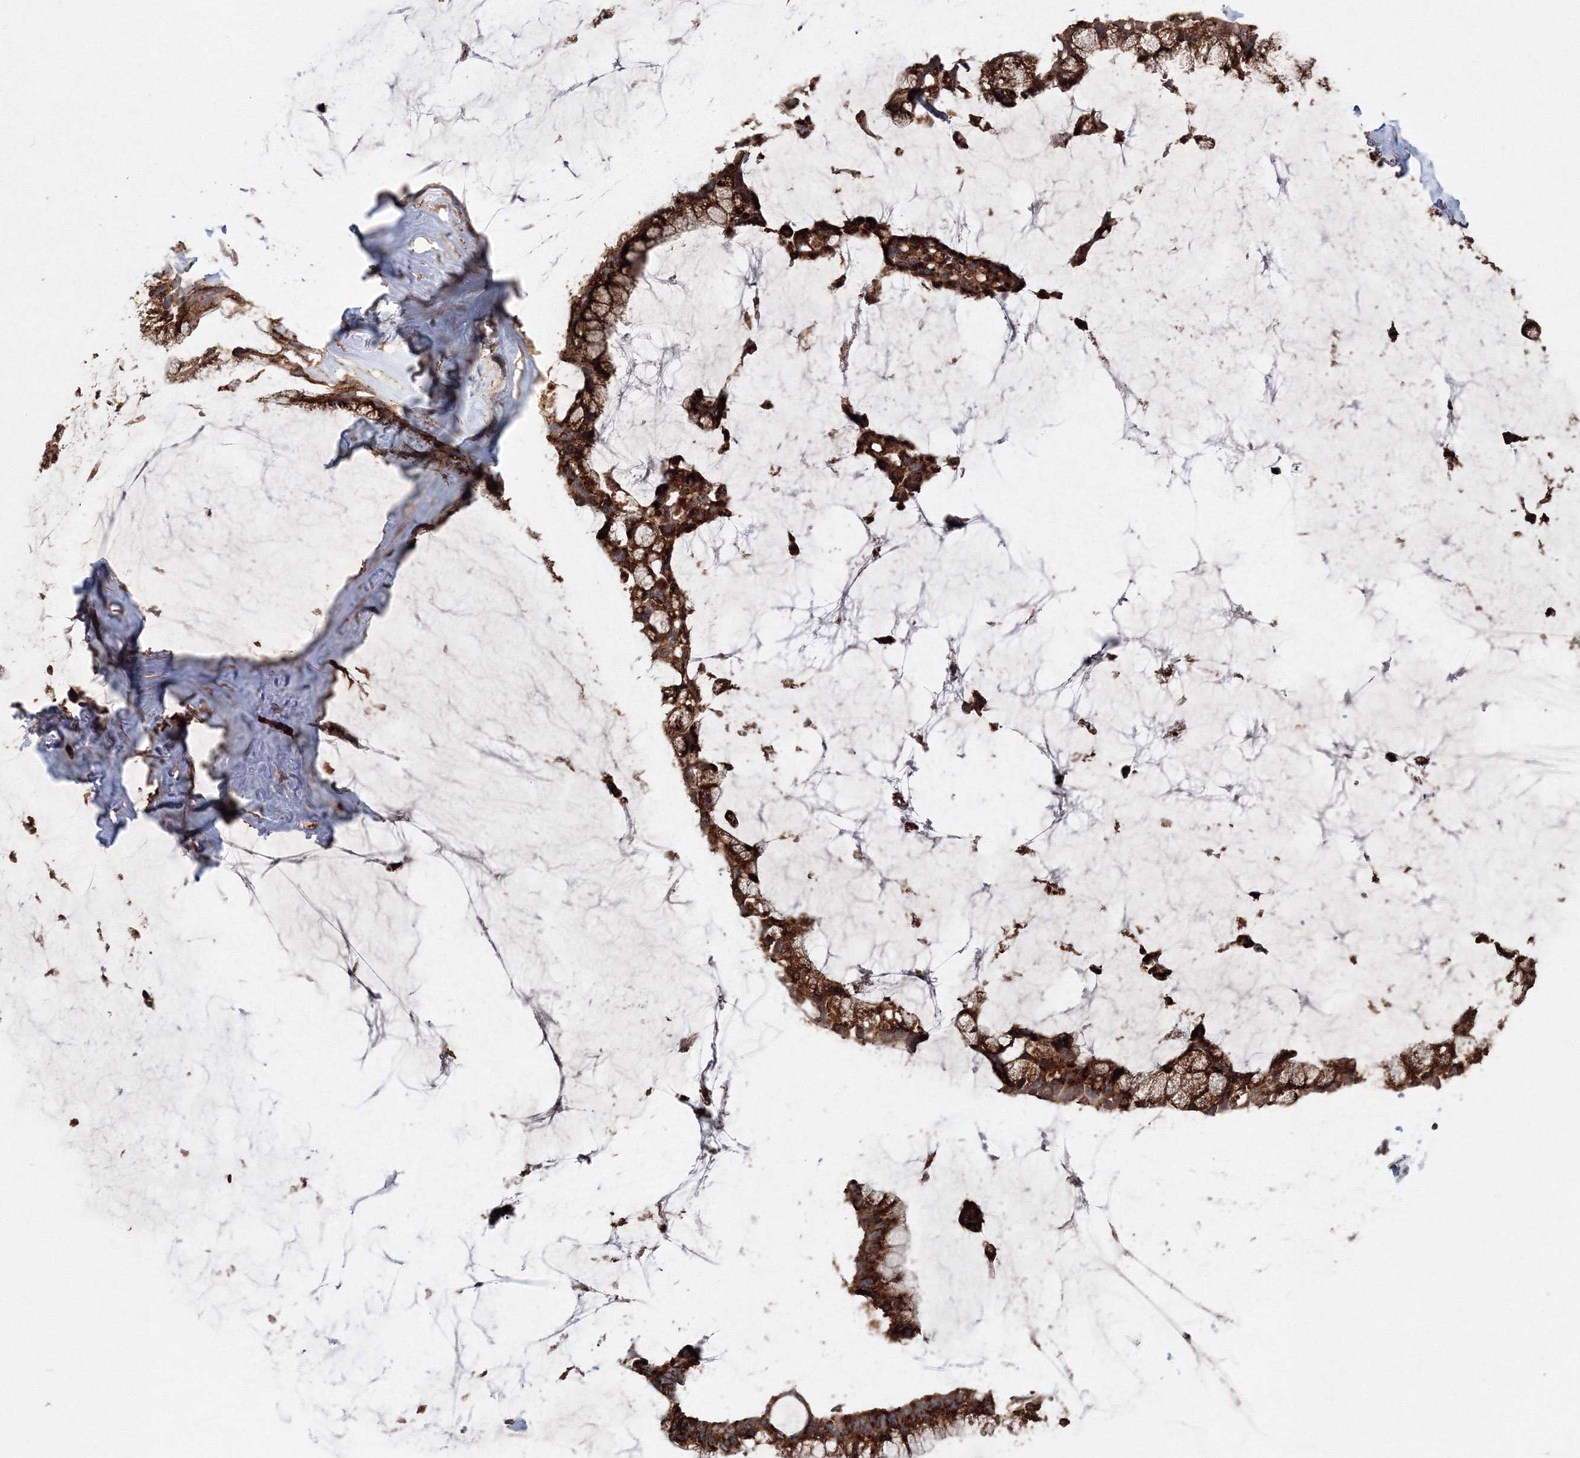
{"staining": {"intensity": "strong", "quantity": ">75%", "location": "cytoplasmic/membranous"}, "tissue": "ovarian cancer", "cell_type": "Tumor cells", "image_type": "cancer", "snomed": [{"axis": "morphology", "description": "Cystadenocarcinoma, mucinous, NOS"}, {"axis": "topography", "description": "Ovary"}], "caption": "Immunohistochemistry (IHC) histopathology image of neoplastic tissue: ovarian cancer stained using immunohistochemistry exhibits high levels of strong protein expression localized specifically in the cytoplasmic/membranous of tumor cells, appearing as a cytoplasmic/membranous brown color.", "gene": "DDO", "patient": {"sex": "female", "age": 39}}